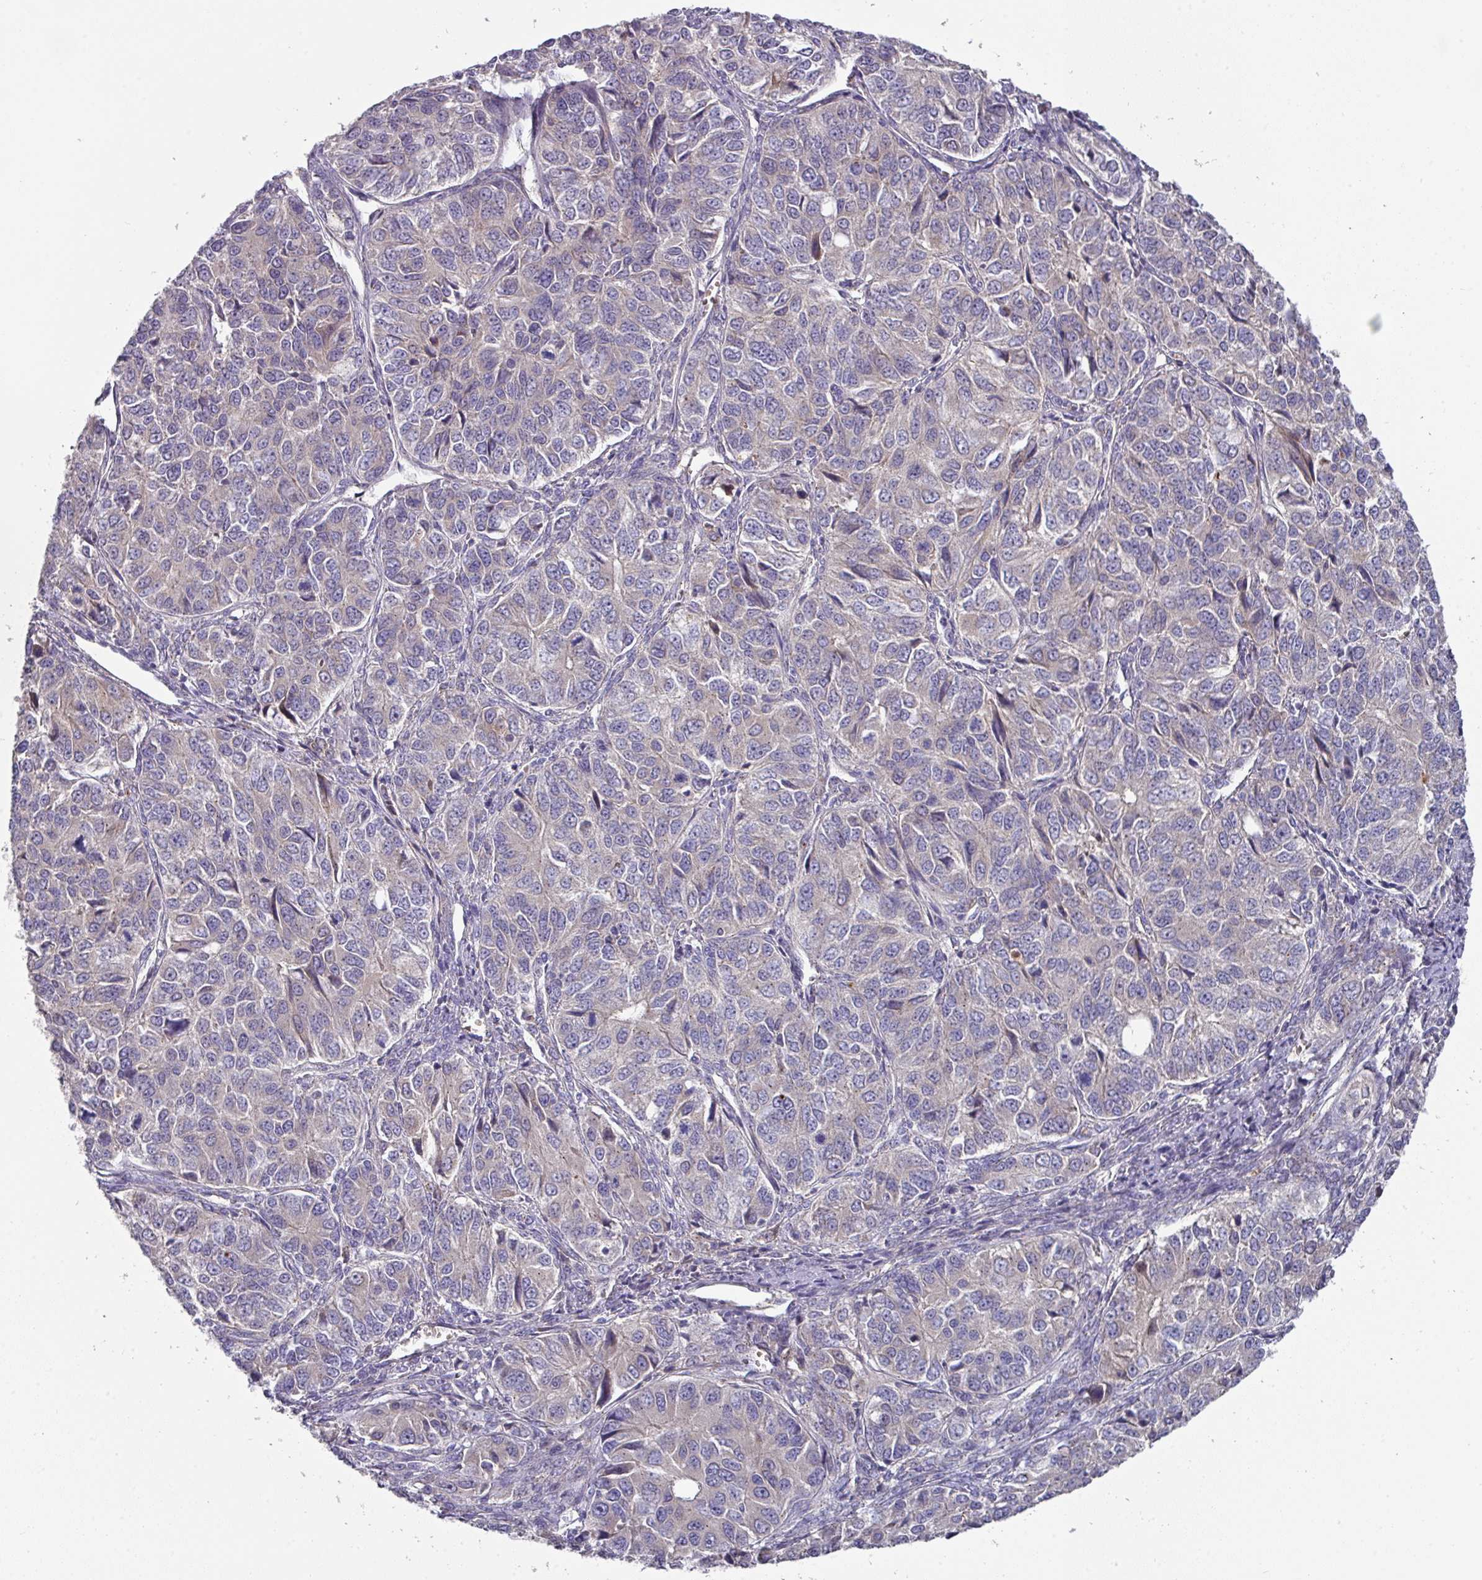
{"staining": {"intensity": "negative", "quantity": "none", "location": "none"}, "tissue": "ovarian cancer", "cell_type": "Tumor cells", "image_type": "cancer", "snomed": [{"axis": "morphology", "description": "Carcinoma, endometroid"}, {"axis": "topography", "description": "Ovary"}], "caption": "Immunohistochemistry (IHC) histopathology image of ovarian cancer (endometroid carcinoma) stained for a protein (brown), which demonstrates no staining in tumor cells.", "gene": "IL4R", "patient": {"sex": "female", "age": 51}}